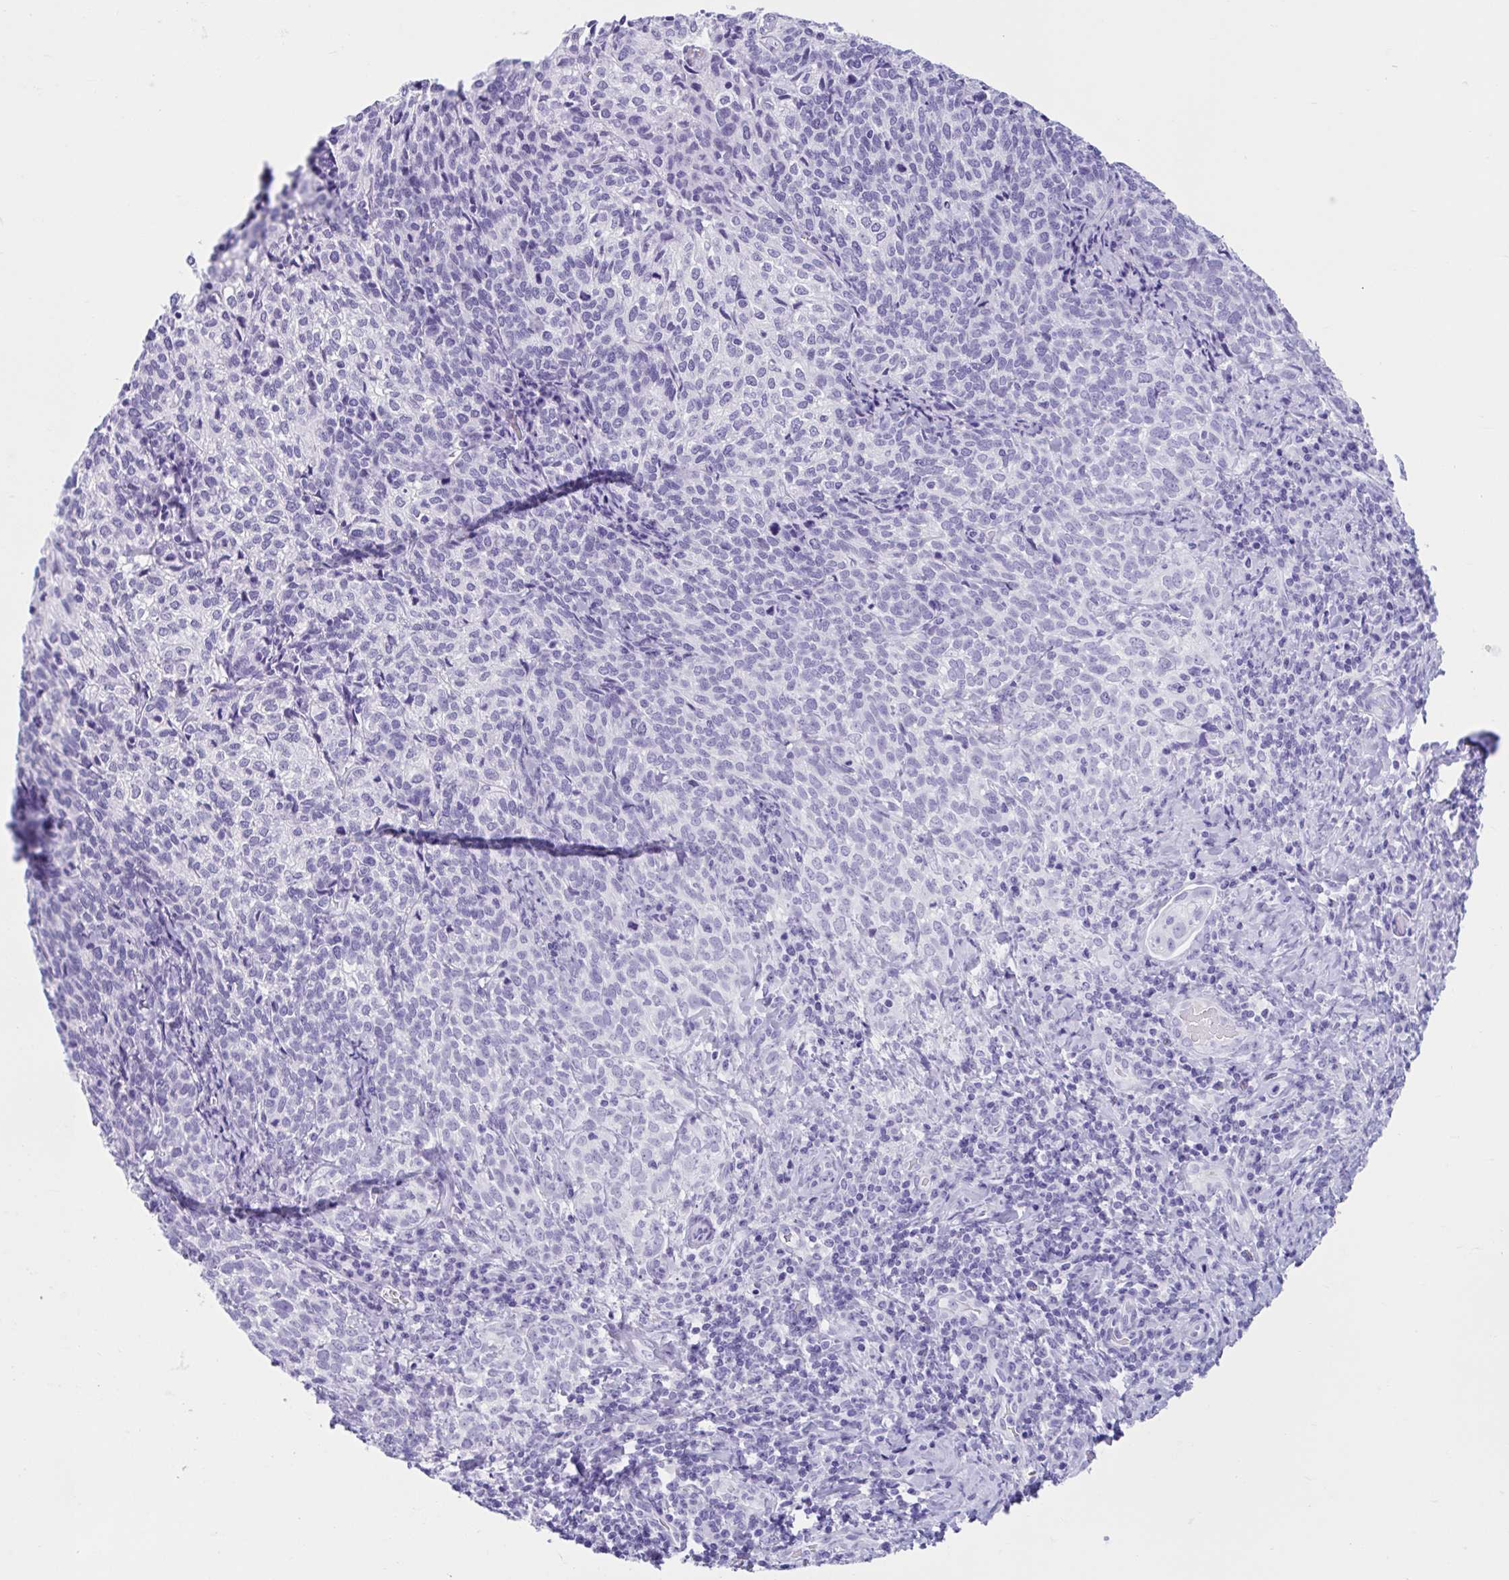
{"staining": {"intensity": "negative", "quantity": "none", "location": "none"}, "tissue": "cervical cancer", "cell_type": "Tumor cells", "image_type": "cancer", "snomed": [{"axis": "morphology", "description": "Normal tissue, NOS"}, {"axis": "morphology", "description": "Squamous cell carcinoma, NOS"}, {"axis": "topography", "description": "Vagina"}, {"axis": "topography", "description": "Cervix"}], "caption": "Micrograph shows no significant protein expression in tumor cells of cervical squamous cell carcinoma. (DAB (3,3'-diaminobenzidine) IHC with hematoxylin counter stain).", "gene": "TMEM35A", "patient": {"sex": "female", "age": 45}}